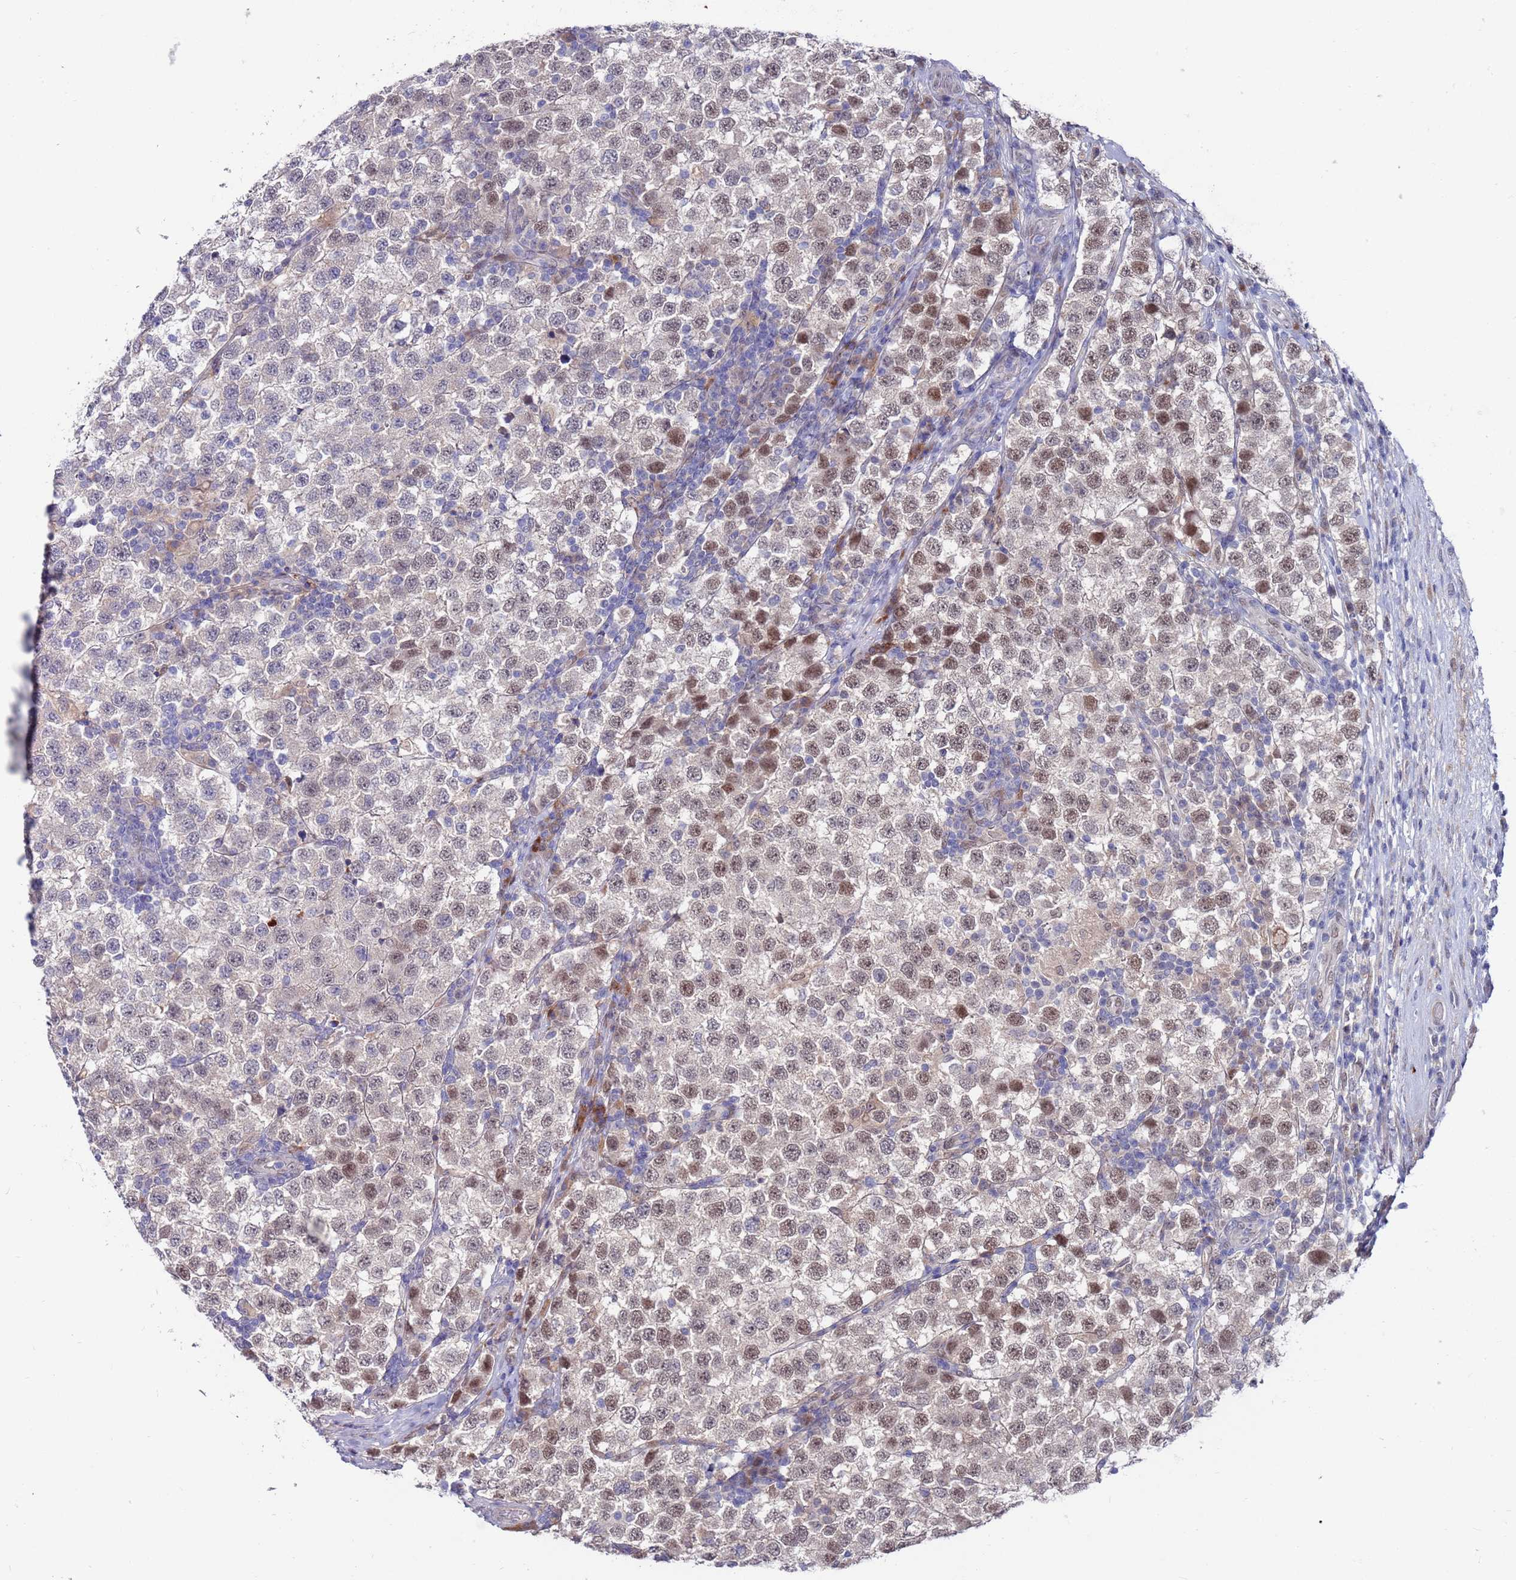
{"staining": {"intensity": "weak", "quantity": "25%-75%", "location": "nuclear"}, "tissue": "testis cancer", "cell_type": "Tumor cells", "image_type": "cancer", "snomed": [{"axis": "morphology", "description": "Seminoma, NOS"}, {"axis": "topography", "description": "Testis"}], "caption": "Brown immunohistochemical staining in seminoma (testis) reveals weak nuclear expression in about 25%-75% of tumor cells. (brown staining indicates protein expression, while blue staining denotes nuclei).", "gene": "FBXO27", "patient": {"sex": "male", "age": 34}}